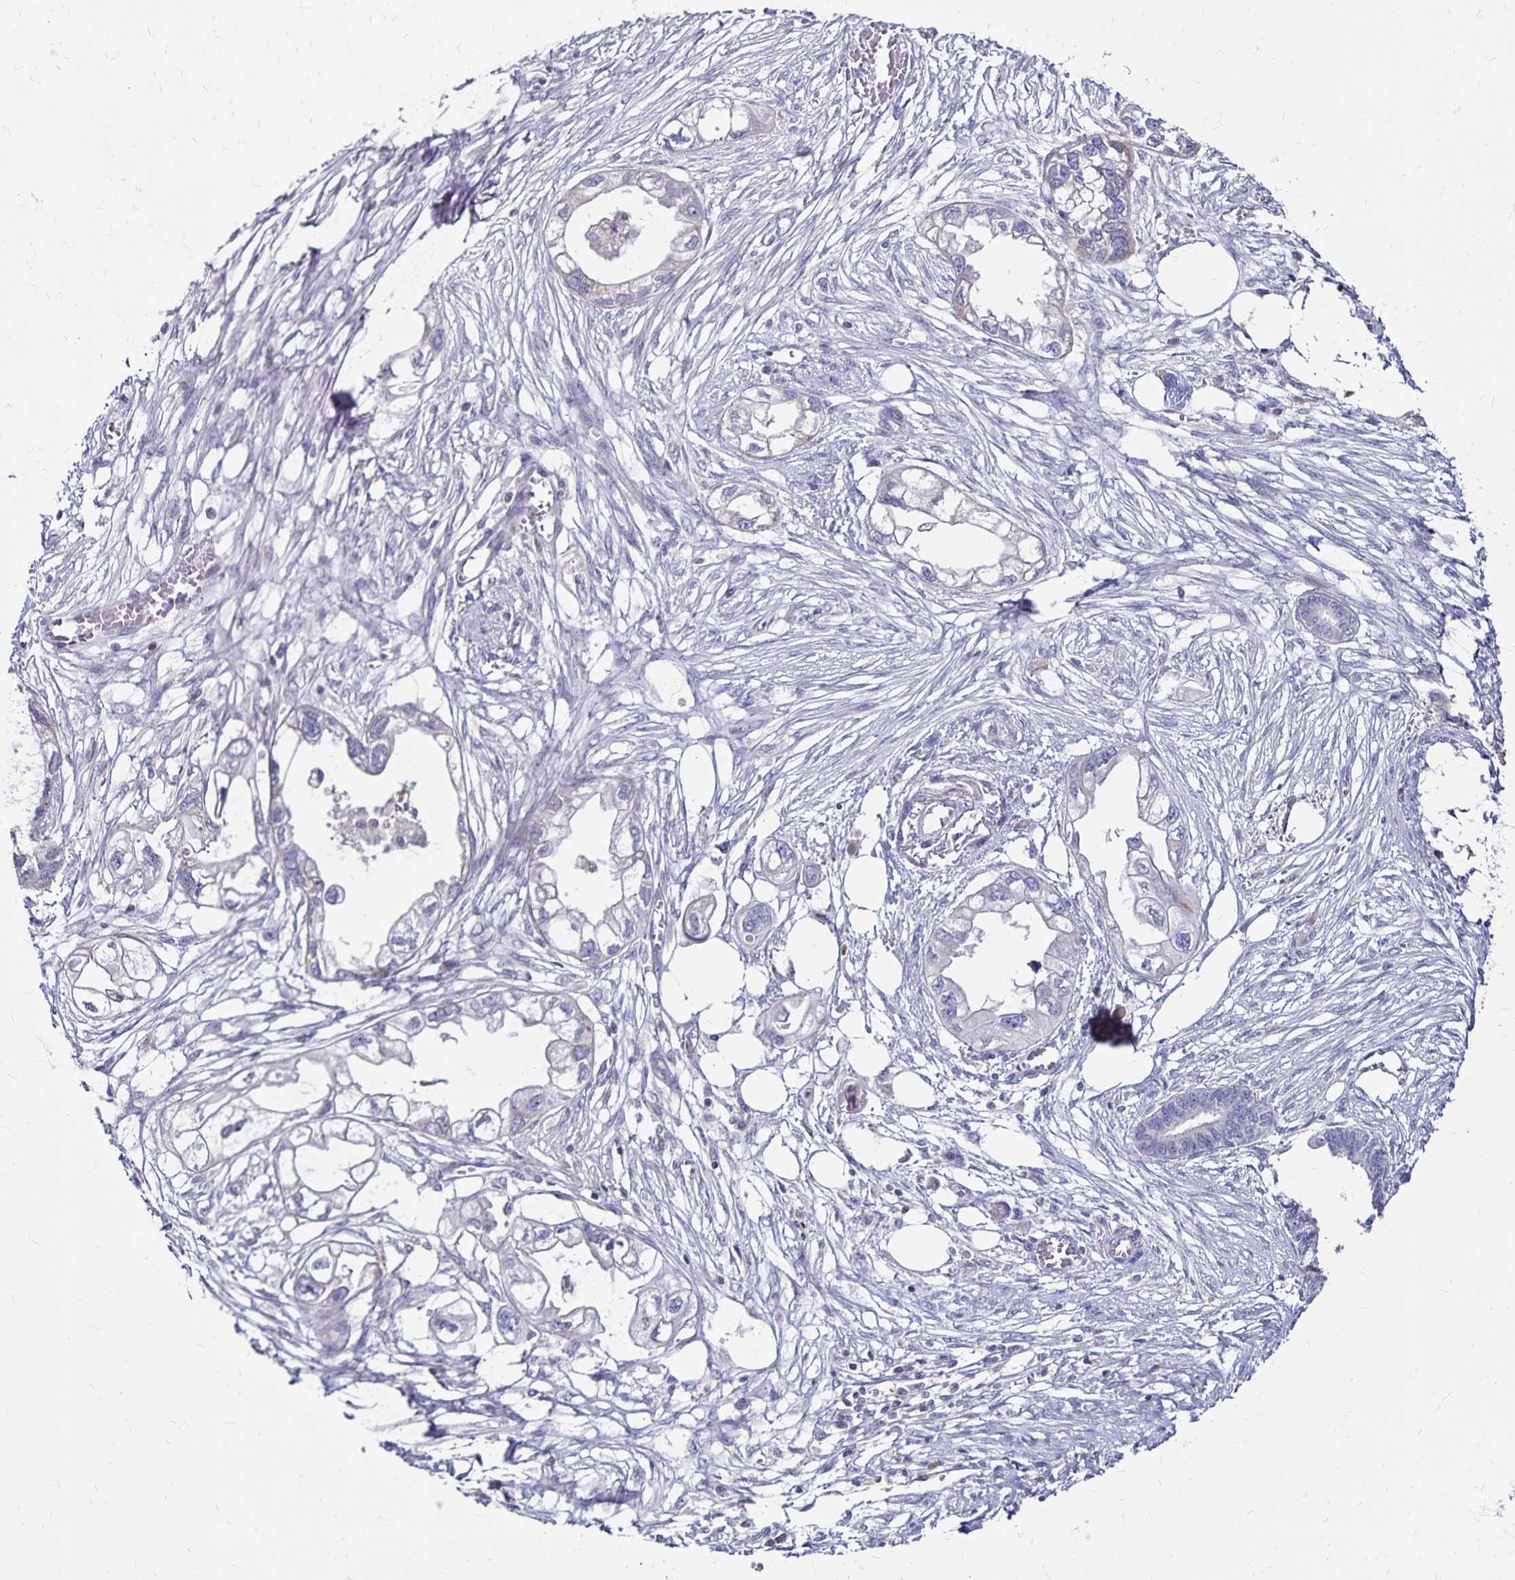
{"staining": {"intensity": "negative", "quantity": "none", "location": "none"}, "tissue": "endometrial cancer", "cell_type": "Tumor cells", "image_type": "cancer", "snomed": [{"axis": "morphology", "description": "Adenocarcinoma, NOS"}, {"axis": "morphology", "description": "Adenocarcinoma, metastatic, NOS"}, {"axis": "topography", "description": "Adipose tissue"}, {"axis": "topography", "description": "Endometrium"}], "caption": "Adenocarcinoma (endometrial) was stained to show a protein in brown. There is no significant staining in tumor cells.", "gene": "NAGPA", "patient": {"sex": "female", "age": 67}}